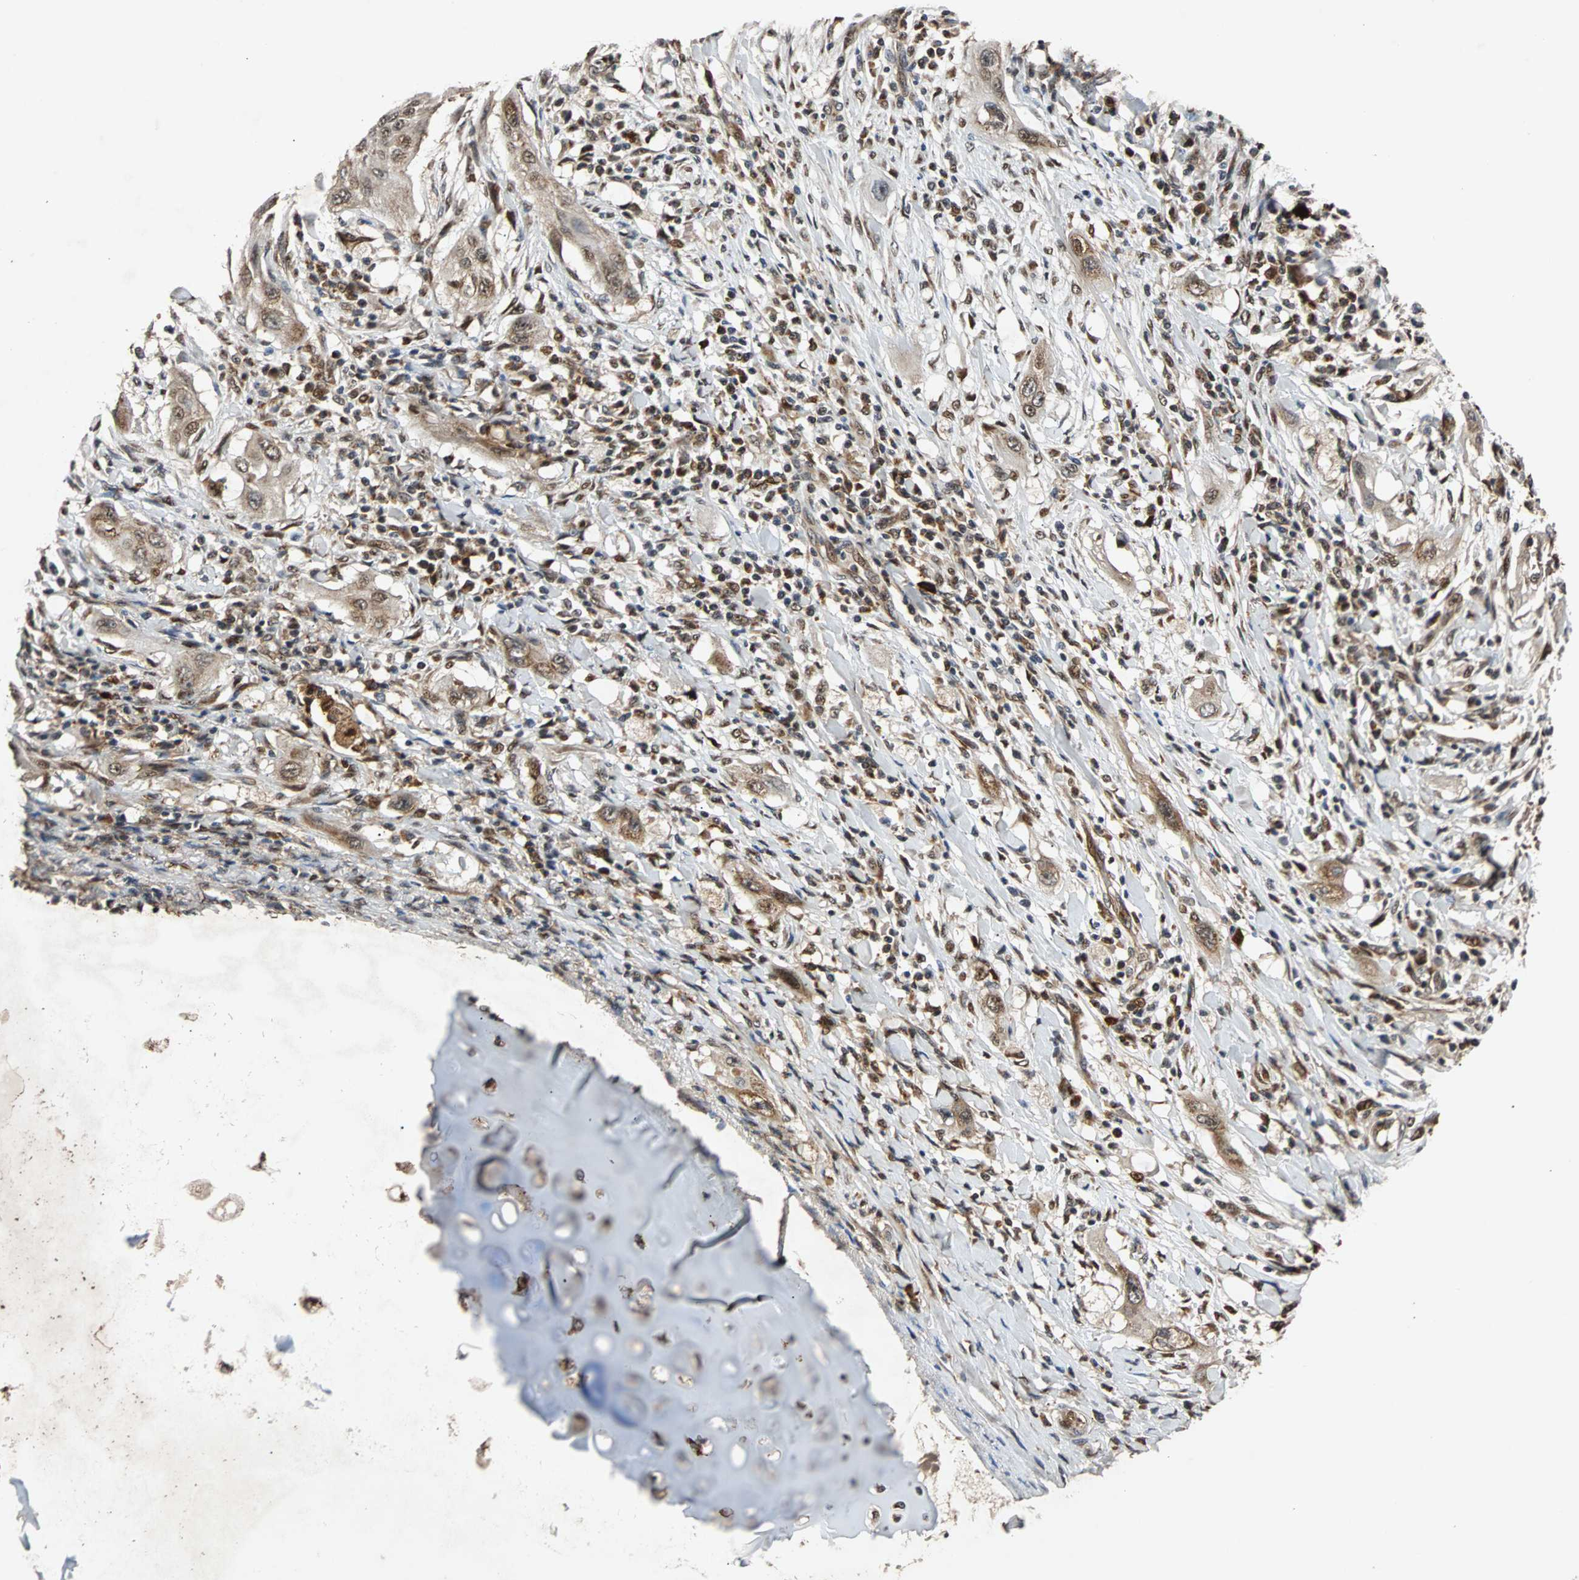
{"staining": {"intensity": "moderate", "quantity": ">75%", "location": "cytoplasmic/membranous,nuclear"}, "tissue": "lung cancer", "cell_type": "Tumor cells", "image_type": "cancer", "snomed": [{"axis": "morphology", "description": "Squamous cell carcinoma, NOS"}, {"axis": "topography", "description": "Lung"}], "caption": "Tumor cells display medium levels of moderate cytoplasmic/membranous and nuclear staining in approximately >75% of cells in squamous cell carcinoma (lung). The protein is stained brown, and the nuclei are stained in blue (DAB (3,3'-diaminobenzidine) IHC with brightfield microscopy, high magnification).", "gene": "USP31", "patient": {"sex": "female", "age": 47}}